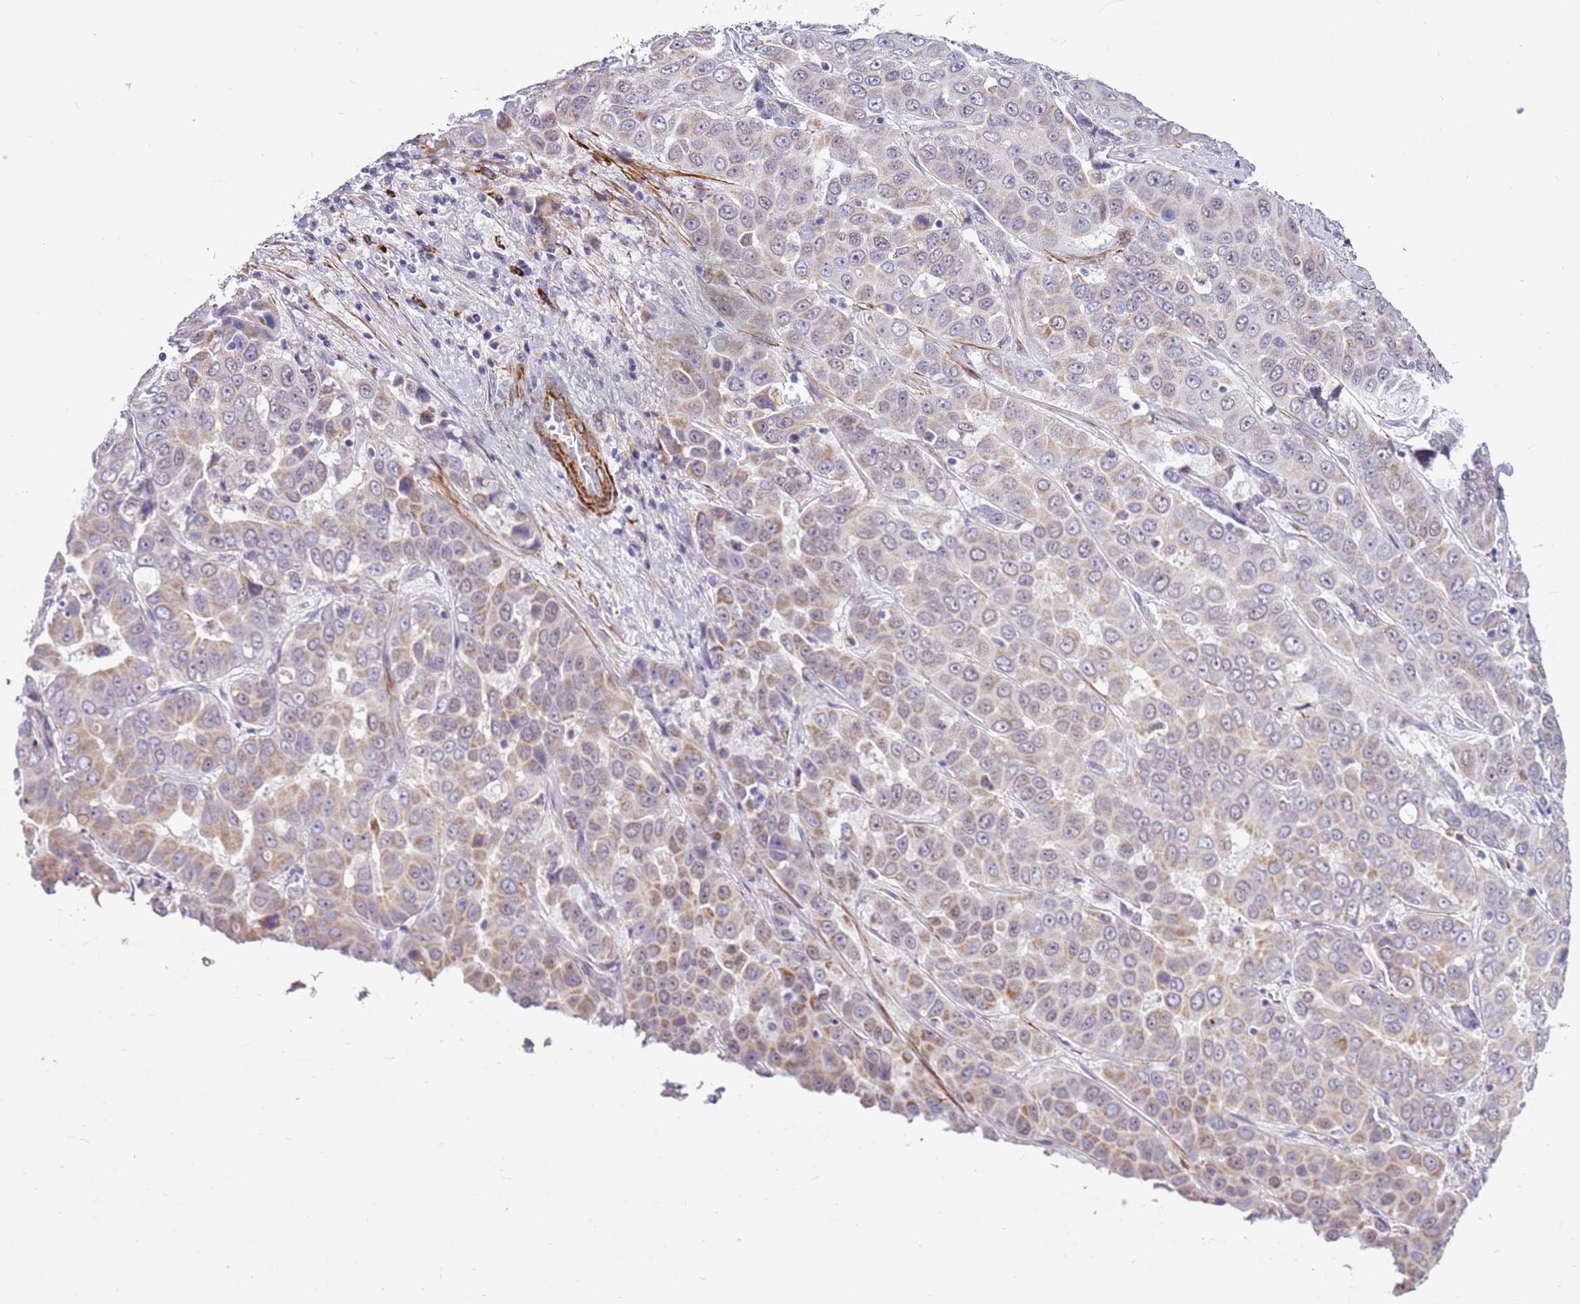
{"staining": {"intensity": "weak", "quantity": ">75%", "location": "cytoplasmic/membranous"}, "tissue": "liver cancer", "cell_type": "Tumor cells", "image_type": "cancer", "snomed": [{"axis": "morphology", "description": "Cholangiocarcinoma"}, {"axis": "topography", "description": "Liver"}], "caption": "A brown stain highlights weak cytoplasmic/membranous staining of a protein in liver cancer (cholangiocarcinoma) tumor cells.", "gene": "SMIM4", "patient": {"sex": "female", "age": 52}}